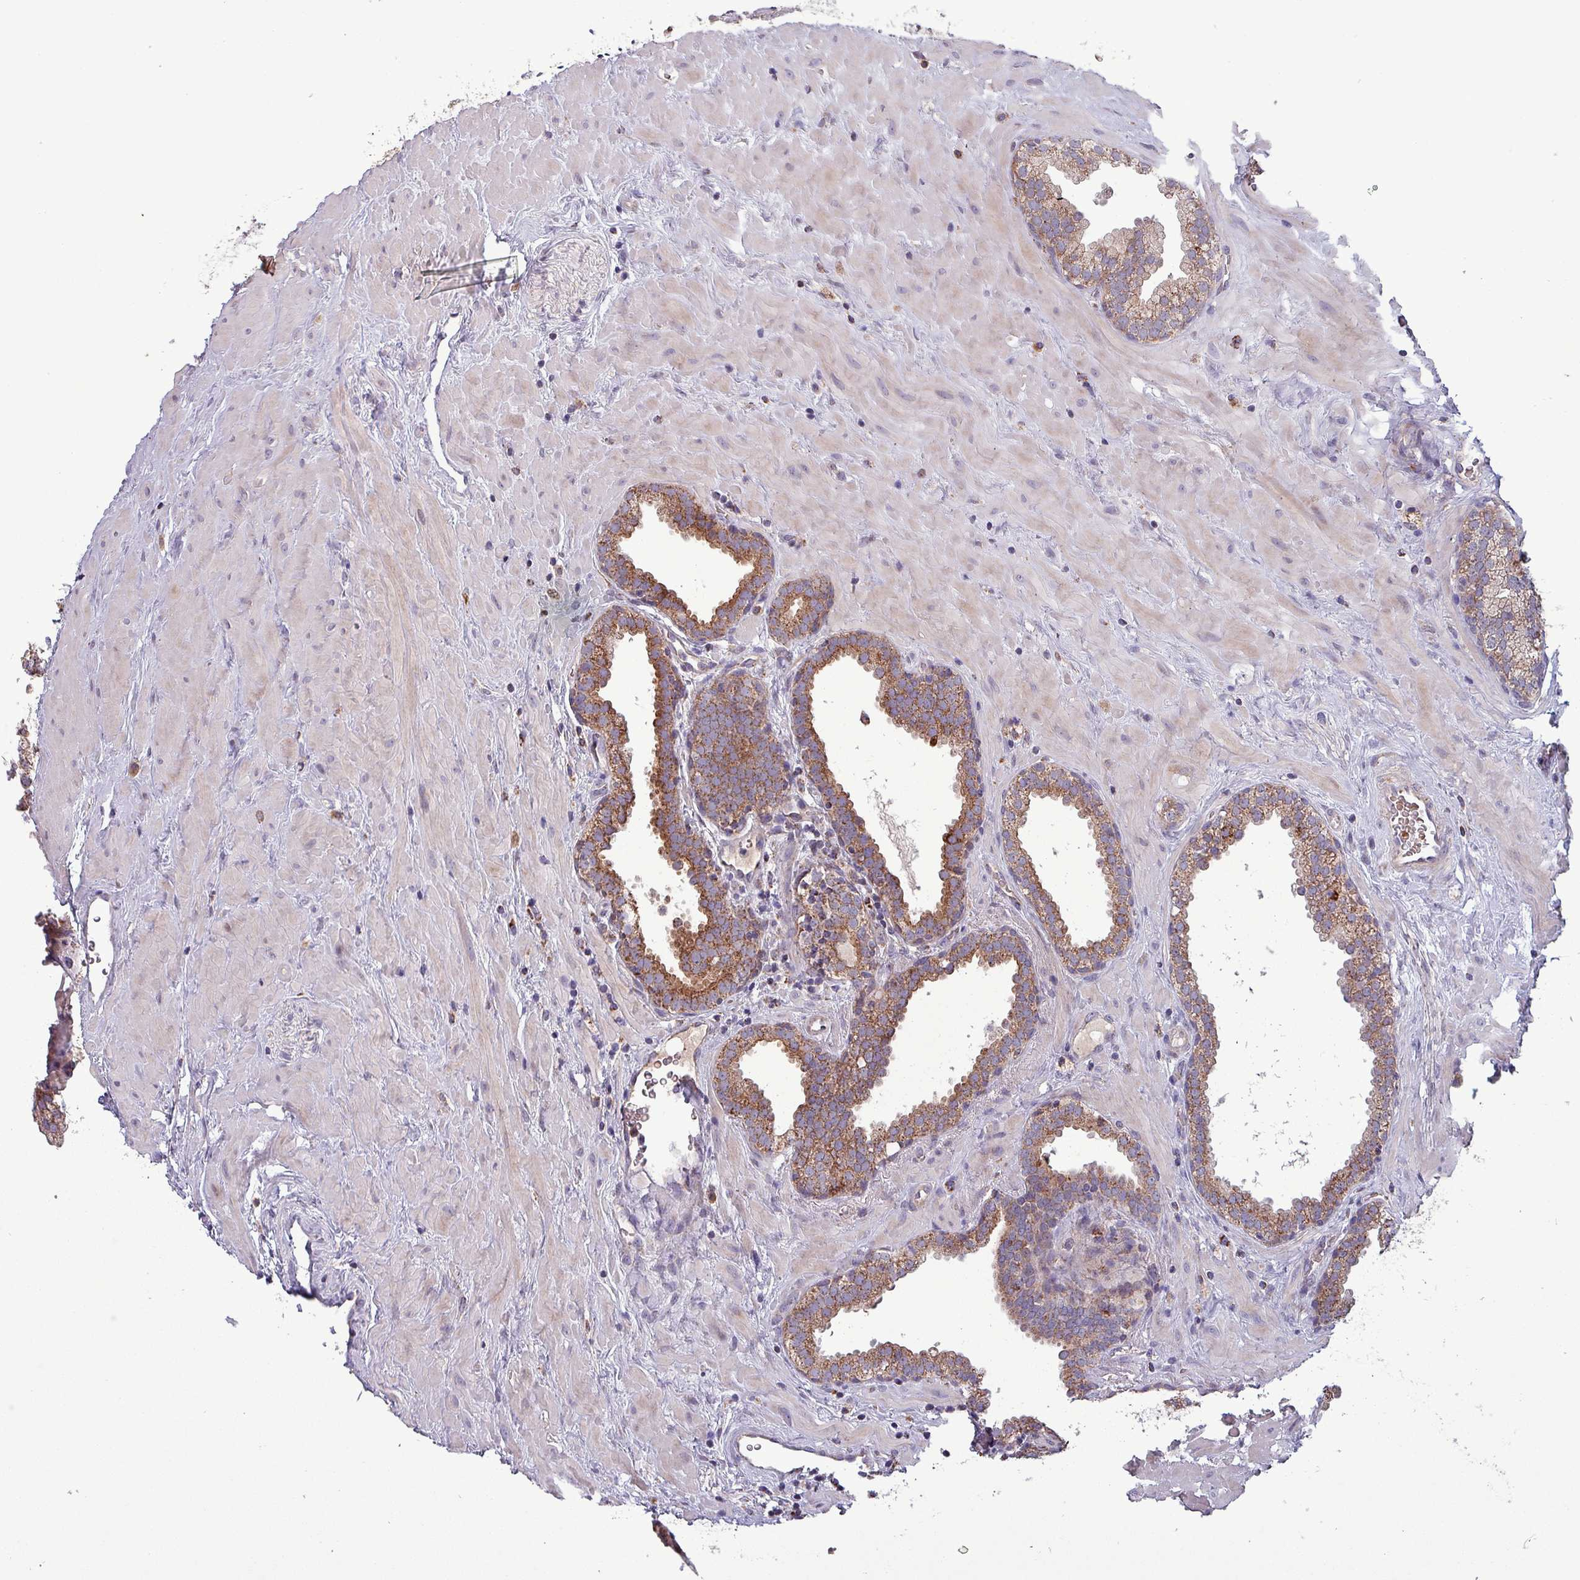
{"staining": {"intensity": "strong", "quantity": "25%-75%", "location": "cytoplasmic/membranous"}, "tissue": "prostate", "cell_type": "Glandular cells", "image_type": "normal", "snomed": [{"axis": "morphology", "description": "Normal tissue, NOS"}, {"axis": "topography", "description": "Prostate"}], "caption": "Protein expression analysis of unremarkable human prostate reveals strong cytoplasmic/membranous expression in approximately 25%-75% of glandular cells. (brown staining indicates protein expression, while blue staining denotes nuclei).", "gene": "ZNF322", "patient": {"sex": "male", "age": 51}}